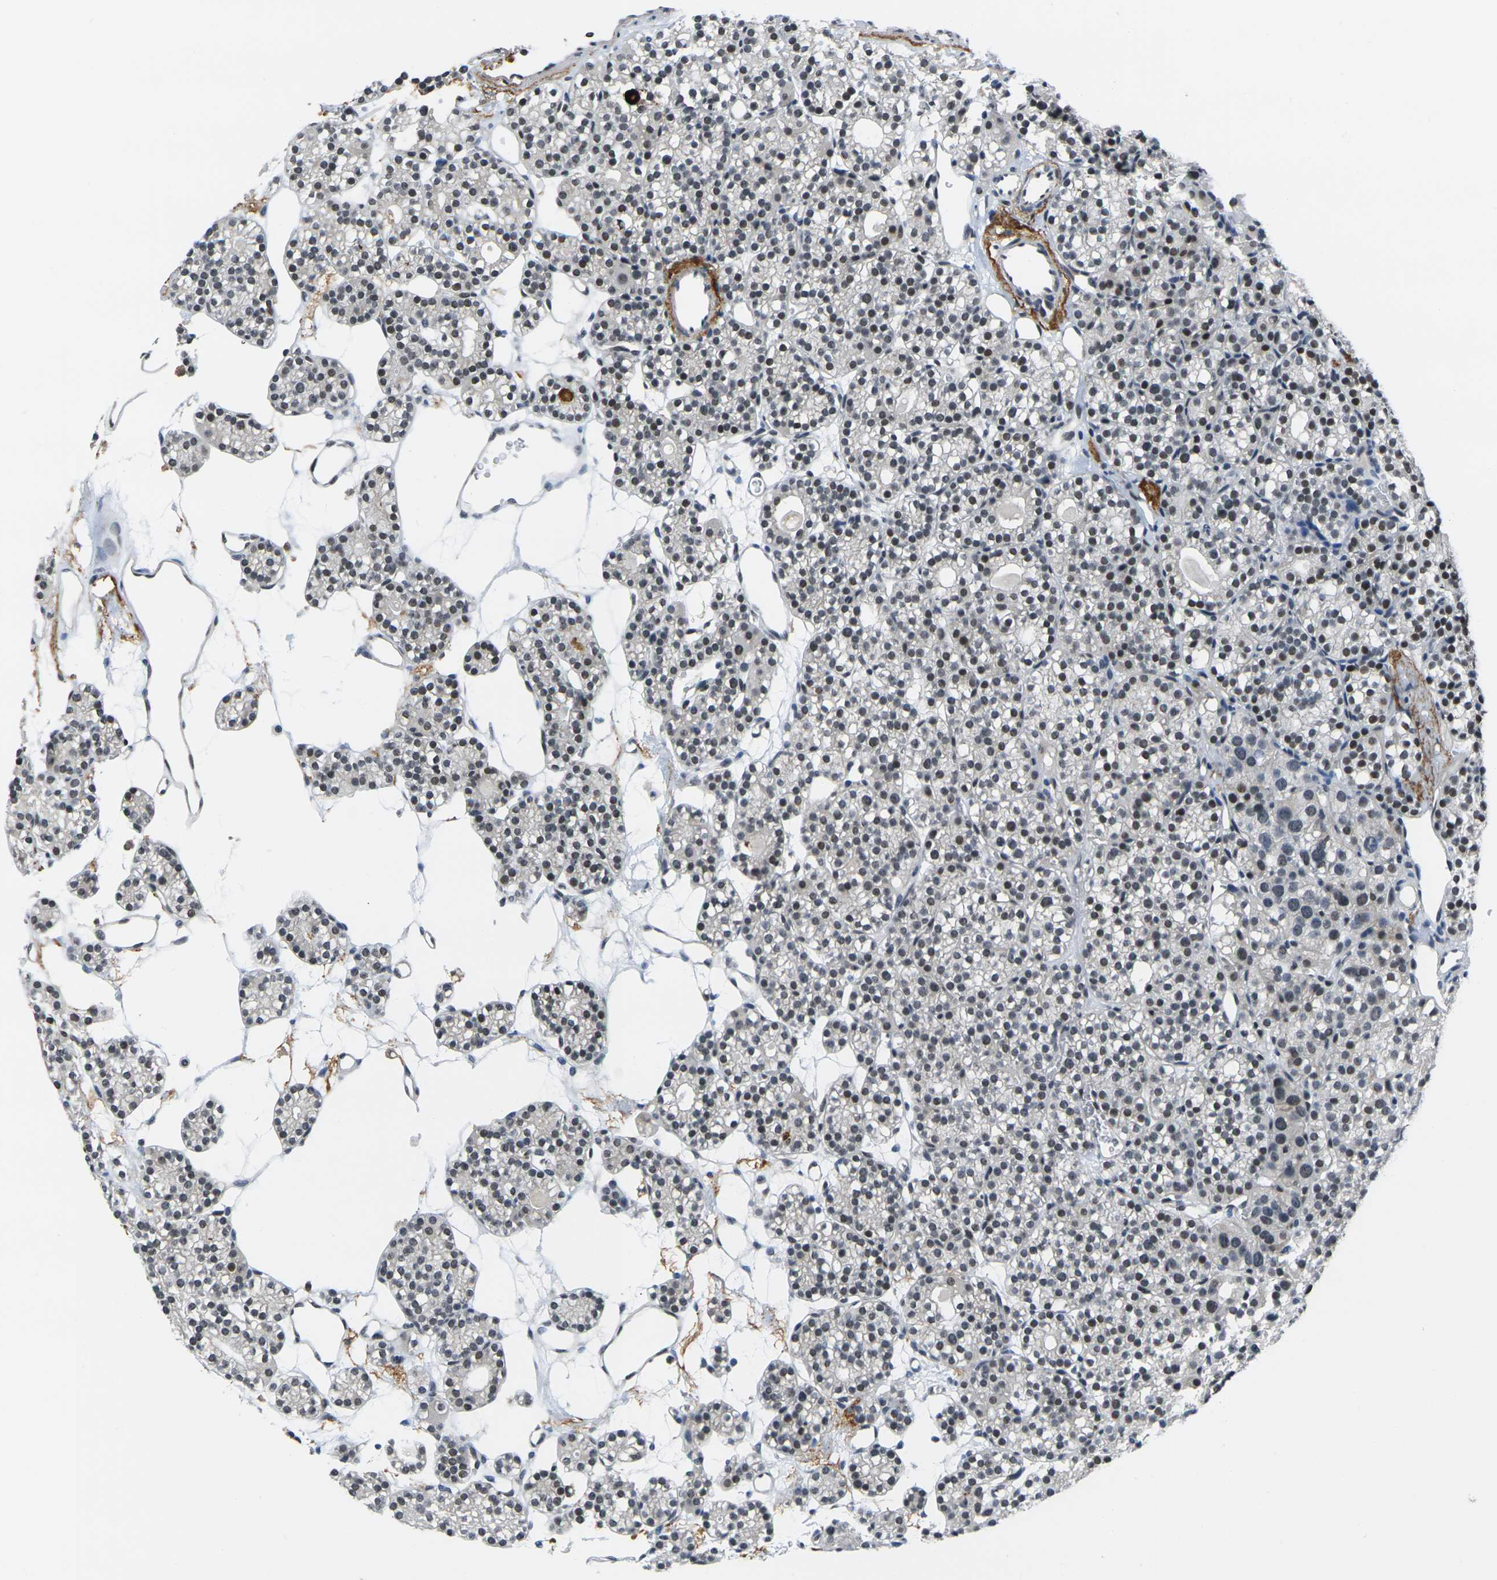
{"staining": {"intensity": "moderate", "quantity": "25%-75%", "location": "nuclear"}, "tissue": "parathyroid gland", "cell_type": "Glandular cells", "image_type": "normal", "snomed": [{"axis": "morphology", "description": "Normal tissue, NOS"}, {"axis": "topography", "description": "Parathyroid gland"}], "caption": "An immunohistochemistry photomicrograph of normal tissue is shown. Protein staining in brown shows moderate nuclear positivity in parathyroid gland within glandular cells. Immunohistochemistry stains the protein in brown and the nuclei are stained blue.", "gene": "RBM7", "patient": {"sex": "female", "age": 64}}